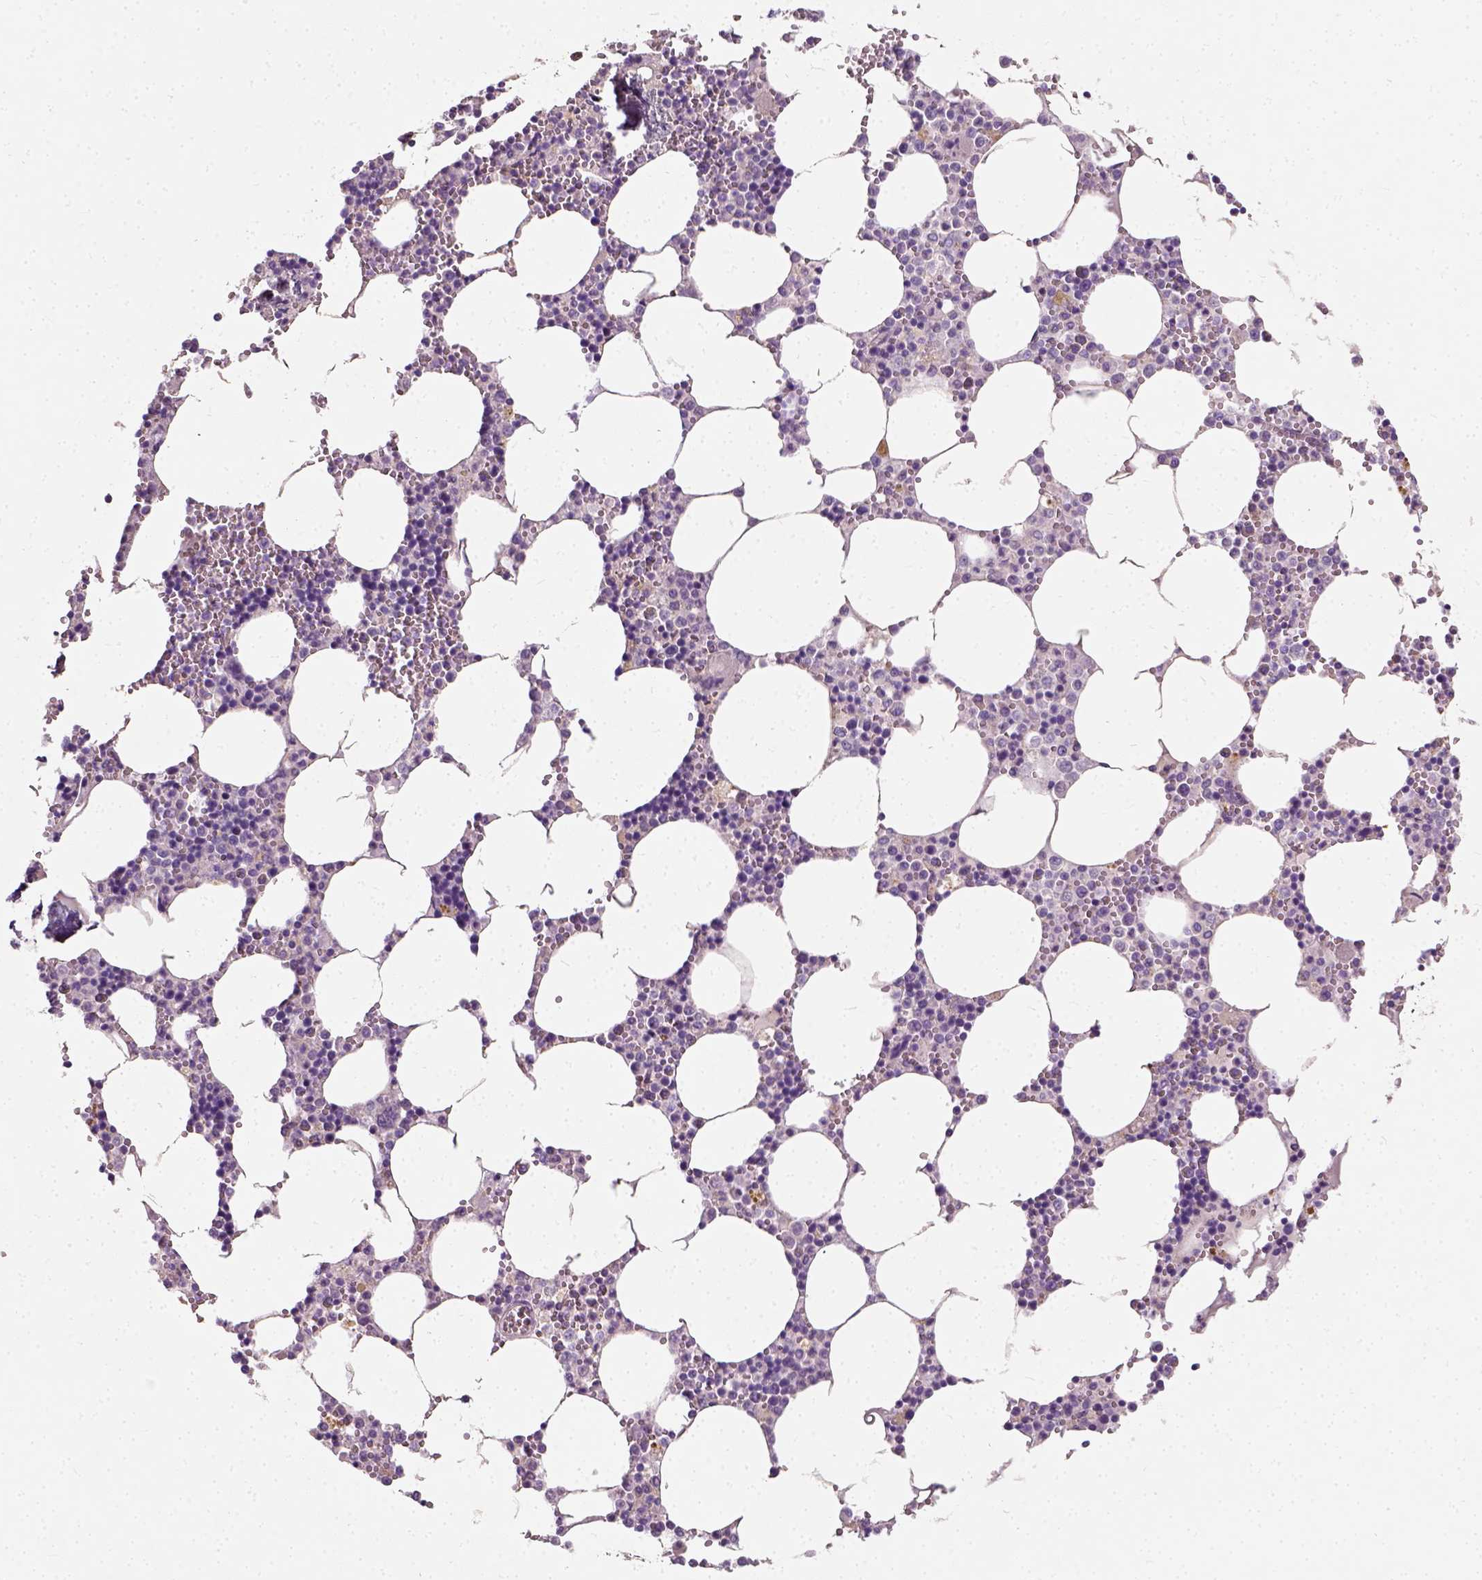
{"staining": {"intensity": "negative", "quantity": "none", "location": "none"}, "tissue": "bone marrow", "cell_type": "Hematopoietic cells", "image_type": "normal", "snomed": [{"axis": "morphology", "description": "Normal tissue, NOS"}, {"axis": "topography", "description": "Bone marrow"}], "caption": "Immunohistochemistry micrograph of normal bone marrow stained for a protein (brown), which shows no expression in hematopoietic cells.", "gene": "DHCR24", "patient": {"sex": "male", "age": 54}}